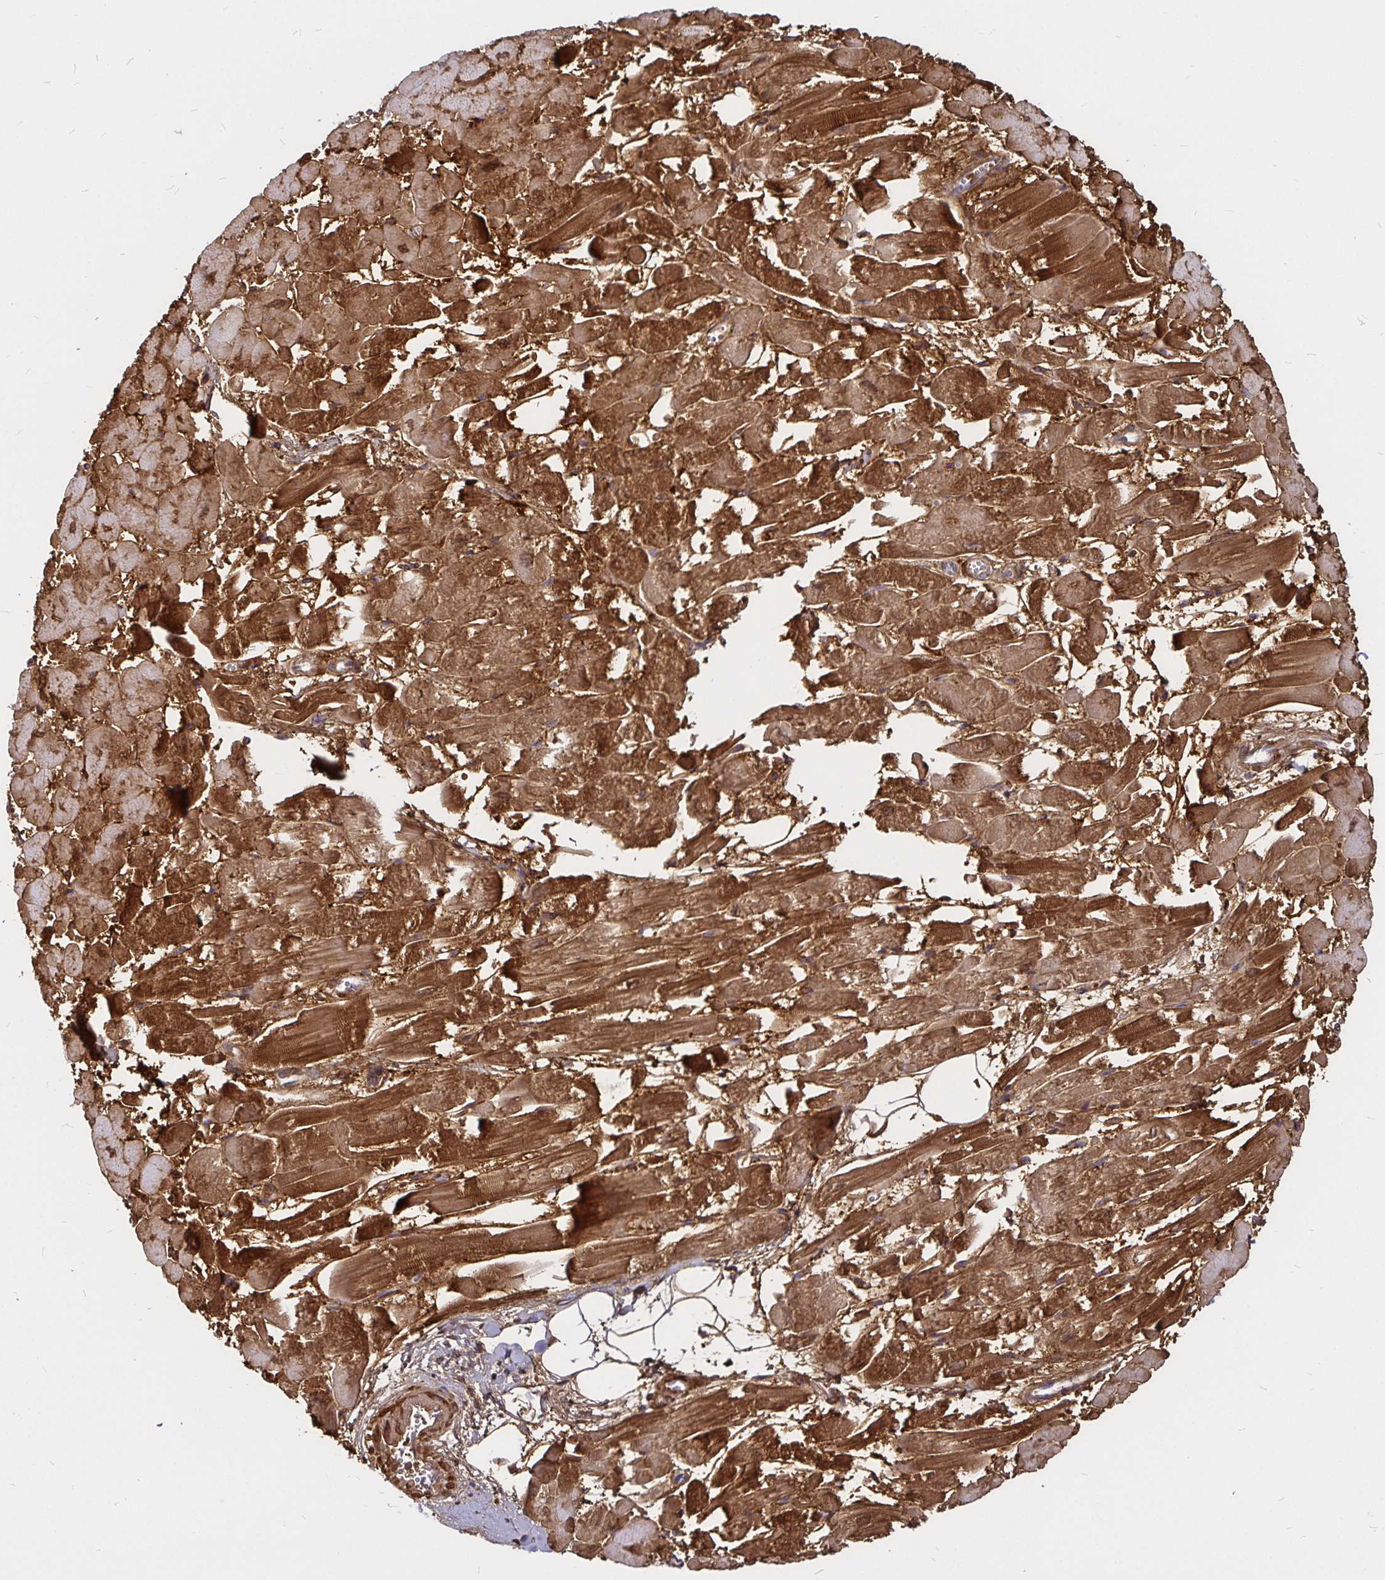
{"staining": {"intensity": "strong", "quantity": ">75%", "location": "cytoplasmic/membranous,nuclear"}, "tissue": "heart muscle", "cell_type": "Cardiomyocytes", "image_type": "normal", "snomed": [{"axis": "morphology", "description": "Normal tissue, NOS"}, {"axis": "topography", "description": "Heart"}], "caption": "Cardiomyocytes demonstrate strong cytoplasmic/membranous,nuclear positivity in approximately >75% of cells in benign heart muscle. The staining was performed using DAB to visualize the protein expression in brown, while the nuclei were stained in blue with hematoxylin (Magnification: 20x).", "gene": "PGAM2", "patient": {"sex": "female", "age": 52}}